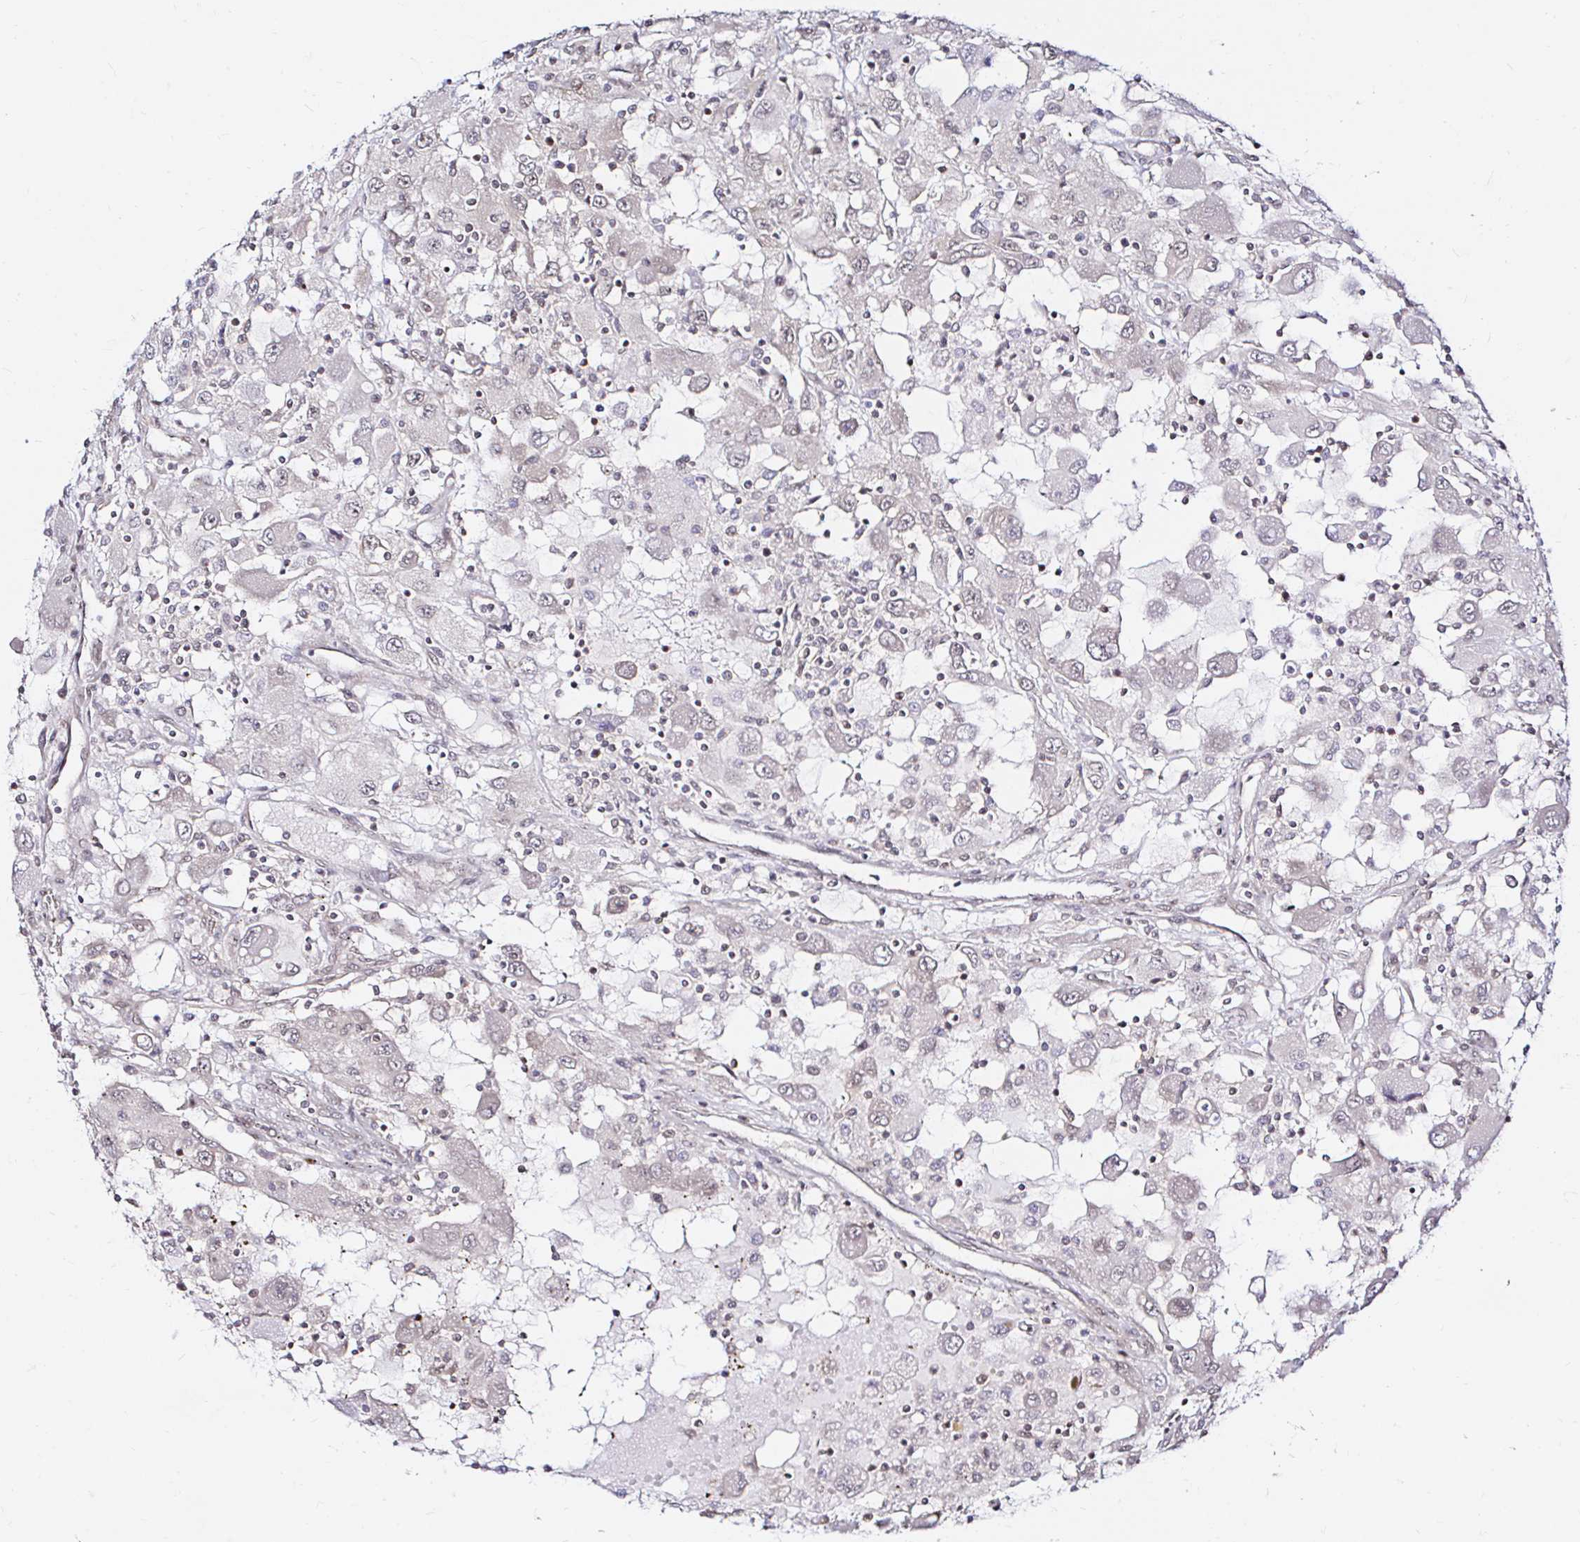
{"staining": {"intensity": "negative", "quantity": "none", "location": "none"}, "tissue": "renal cancer", "cell_type": "Tumor cells", "image_type": "cancer", "snomed": [{"axis": "morphology", "description": "Adenocarcinoma, NOS"}, {"axis": "topography", "description": "Kidney"}], "caption": "Tumor cells are negative for protein expression in human renal cancer.", "gene": "SNRPC", "patient": {"sex": "female", "age": 67}}